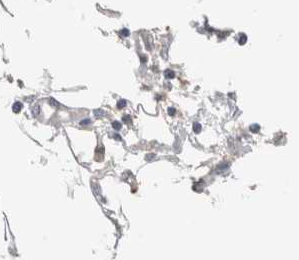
{"staining": {"intensity": "negative", "quantity": "none", "location": "none"}, "tissue": "adipose tissue", "cell_type": "Adipocytes", "image_type": "normal", "snomed": [{"axis": "morphology", "description": "Normal tissue, NOS"}, {"axis": "morphology", "description": "Adenocarcinoma, NOS"}, {"axis": "topography", "description": "Colon"}, {"axis": "topography", "description": "Peripheral nerve tissue"}], "caption": "Adipose tissue stained for a protein using IHC shows no positivity adipocytes.", "gene": "TRIM41", "patient": {"sex": "male", "age": 14}}